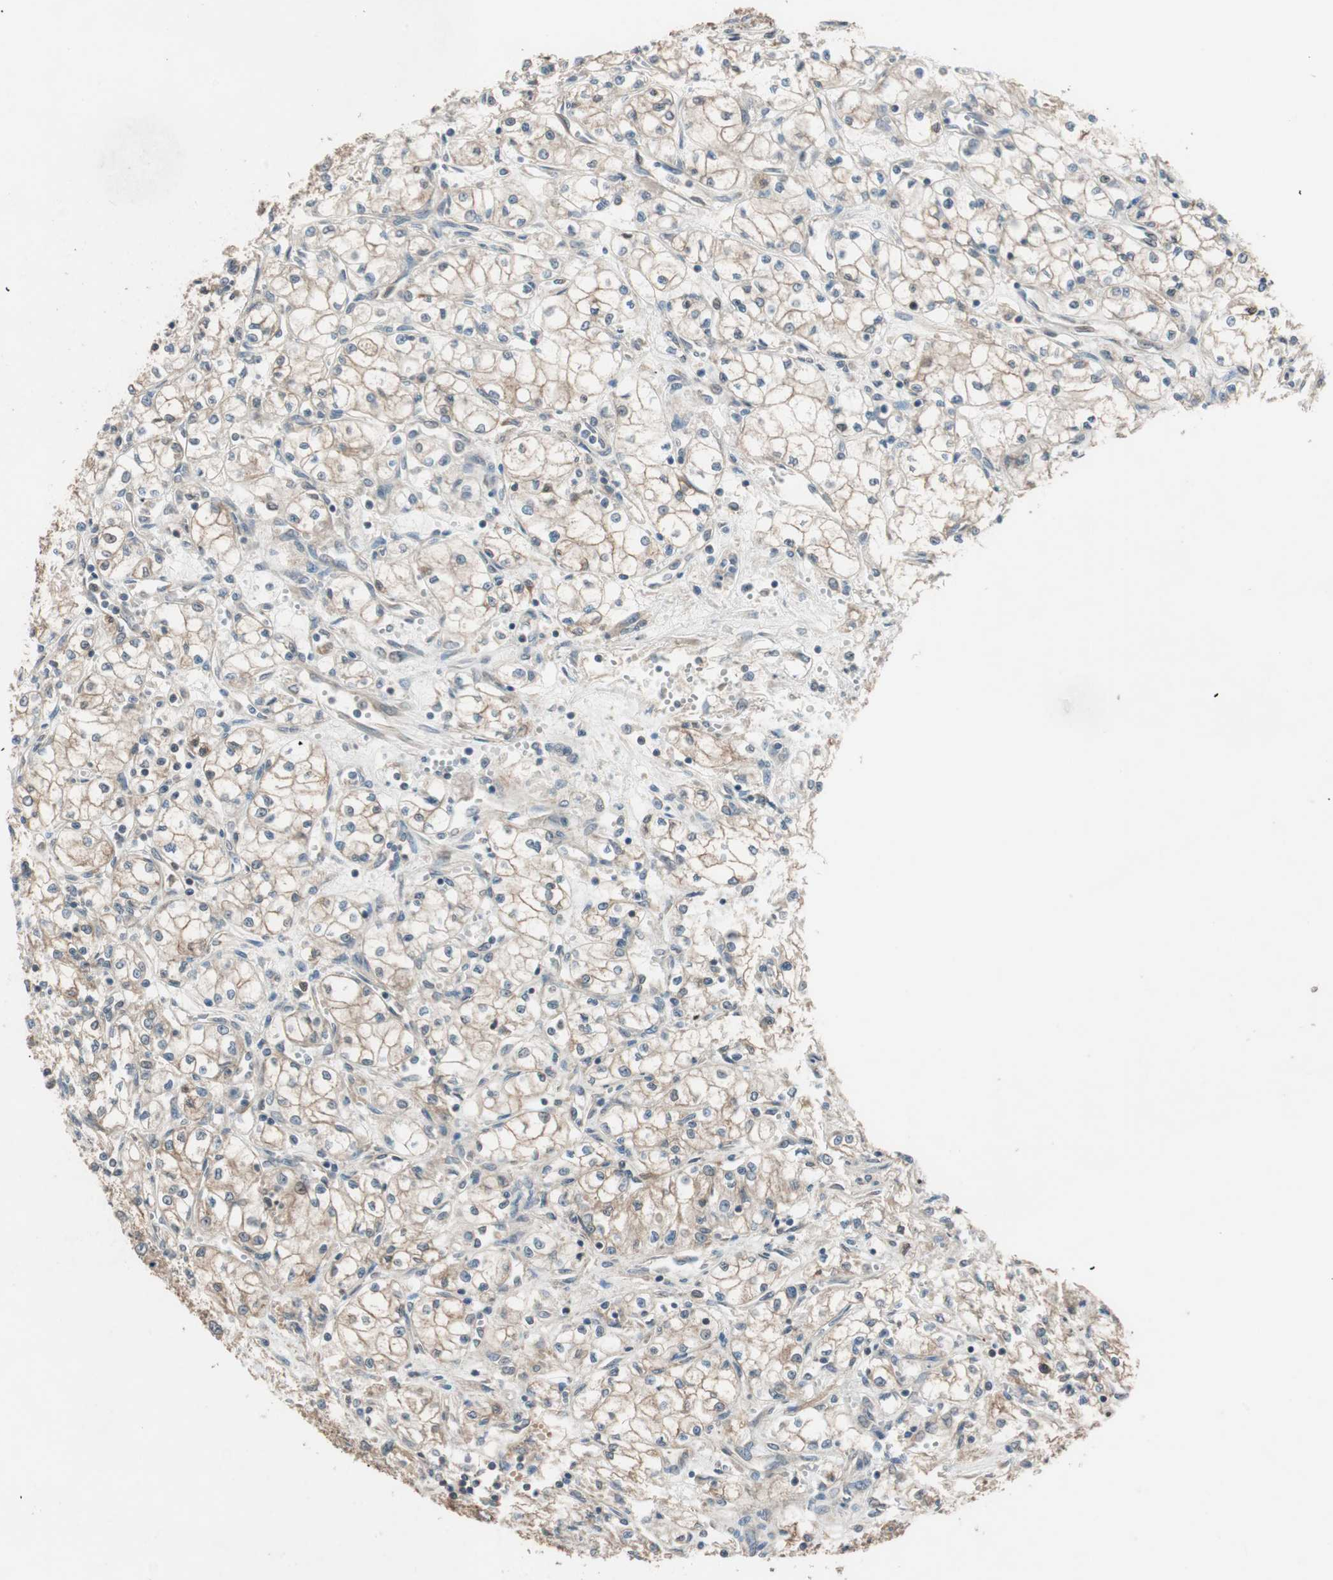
{"staining": {"intensity": "weak", "quantity": "25%-75%", "location": "cytoplasmic/membranous"}, "tissue": "renal cancer", "cell_type": "Tumor cells", "image_type": "cancer", "snomed": [{"axis": "morphology", "description": "Normal tissue, NOS"}, {"axis": "morphology", "description": "Adenocarcinoma, NOS"}, {"axis": "topography", "description": "Kidney"}], "caption": "Renal adenocarcinoma stained with DAB (3,3'-diaminobenzidine) immunohistochemistry (IHC) shows low levels of weak cytoplasmic/membranous positivity in about 25%-75% of tumor cells. (DAB (3,3'-diaminobenzidine) IHC with brightfield microscopy, high magnification).", "gene": "ATP6AP2", "patient": {"sex": "male", "age": 59}}